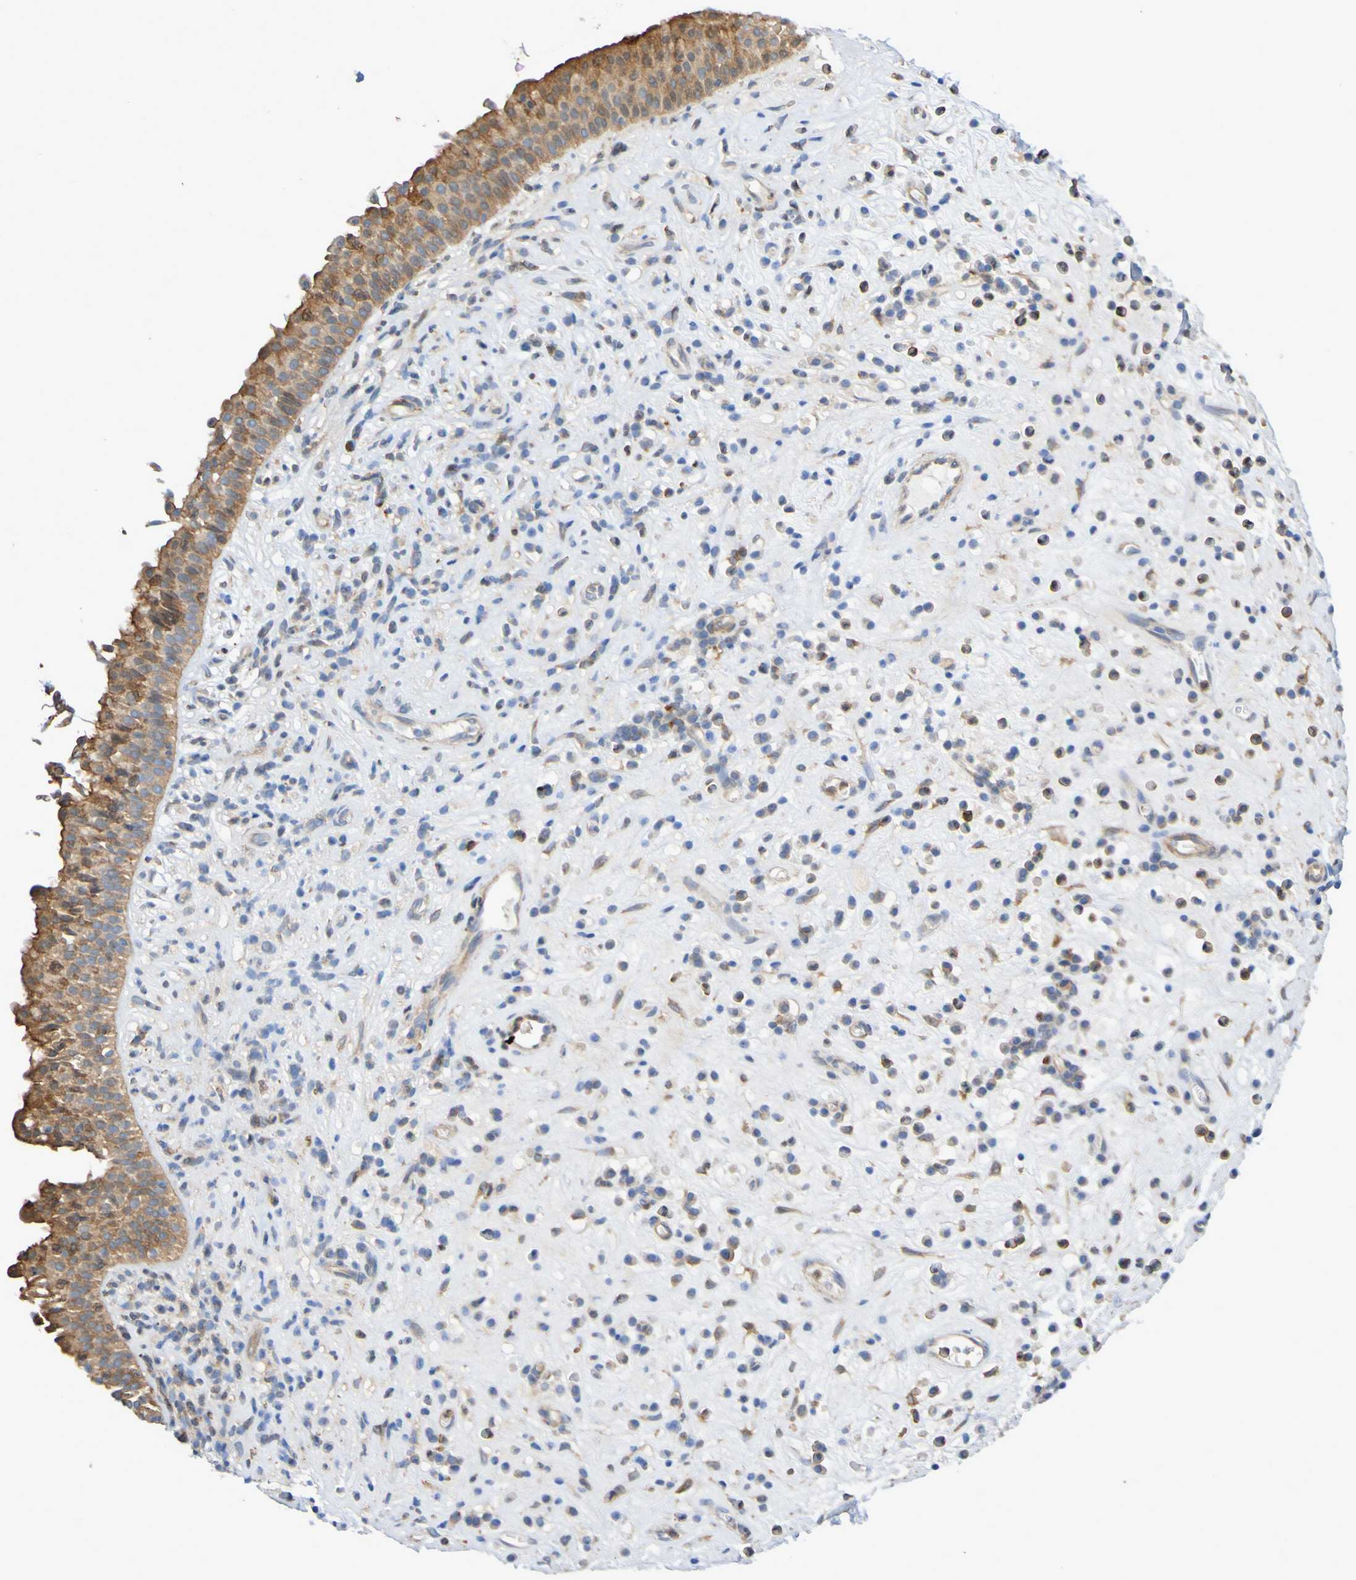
{"staining": {"intensity": "moderate", "quantity": ">75%", "location": "cytoplasmic/membranous"}, "tissue": "nasopharynx", "cell_type": "Respiratory epithelial cells", "image_type": "normal", "snomed": [{"axis": "morphology", "description": "Normal tissue, NOS"}, {"axis": "topography", "description": "Nasopharynx"}], "caption": "Protein staining displays moderate cytoplasmic/membranous expression in approximately >75% of respiratory epithelial cells in benign nasopharynx. (IHC, brightfield microscopy, high magnification).", "gene": "SCRG1", "patient": {"sex": "female", "age": 51}}